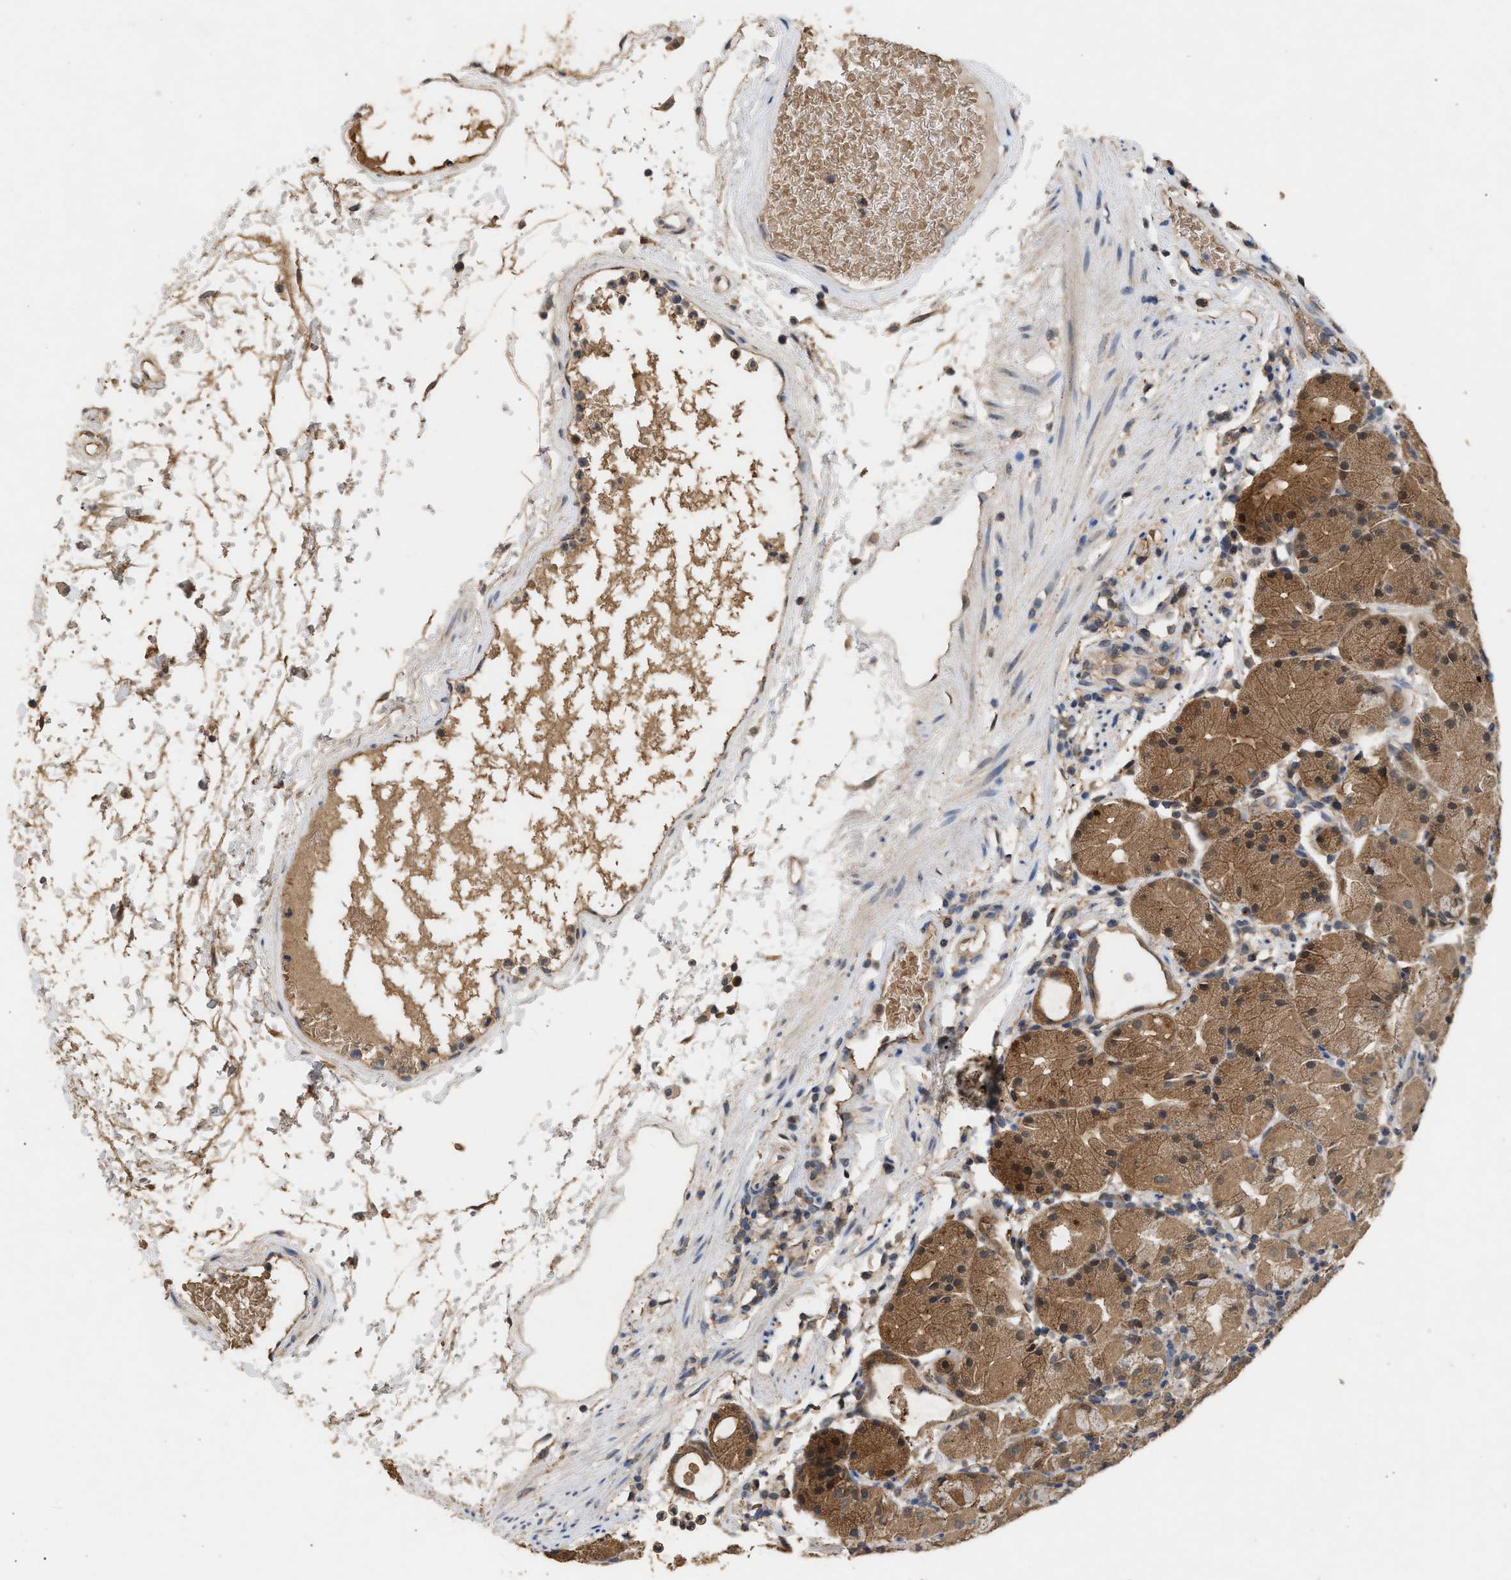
{"staining": {"intensity": "moderate", "quantity": ">75%", "location": "cytoplasmic/membranous,nuclear"}, "tissue": "stomach", "cell_type": "Glandular cells", "image_type": "normal", "snomed": [{"axis": "morphology", "description": "Normal tissue, NOS"}, {"axis": "topography", "description": "Stomach"}, {"axis": "topography", "description": "Stomach, lower"}], "caption": "This photomicrograph exhibits IHC staining of normal stomach, with medium moderate cytoplasmic/membranous,nuclear expression in about >75% of glandular cells.", "gene": "FITM1", "patient": {"sex": "female", "age": 75}}